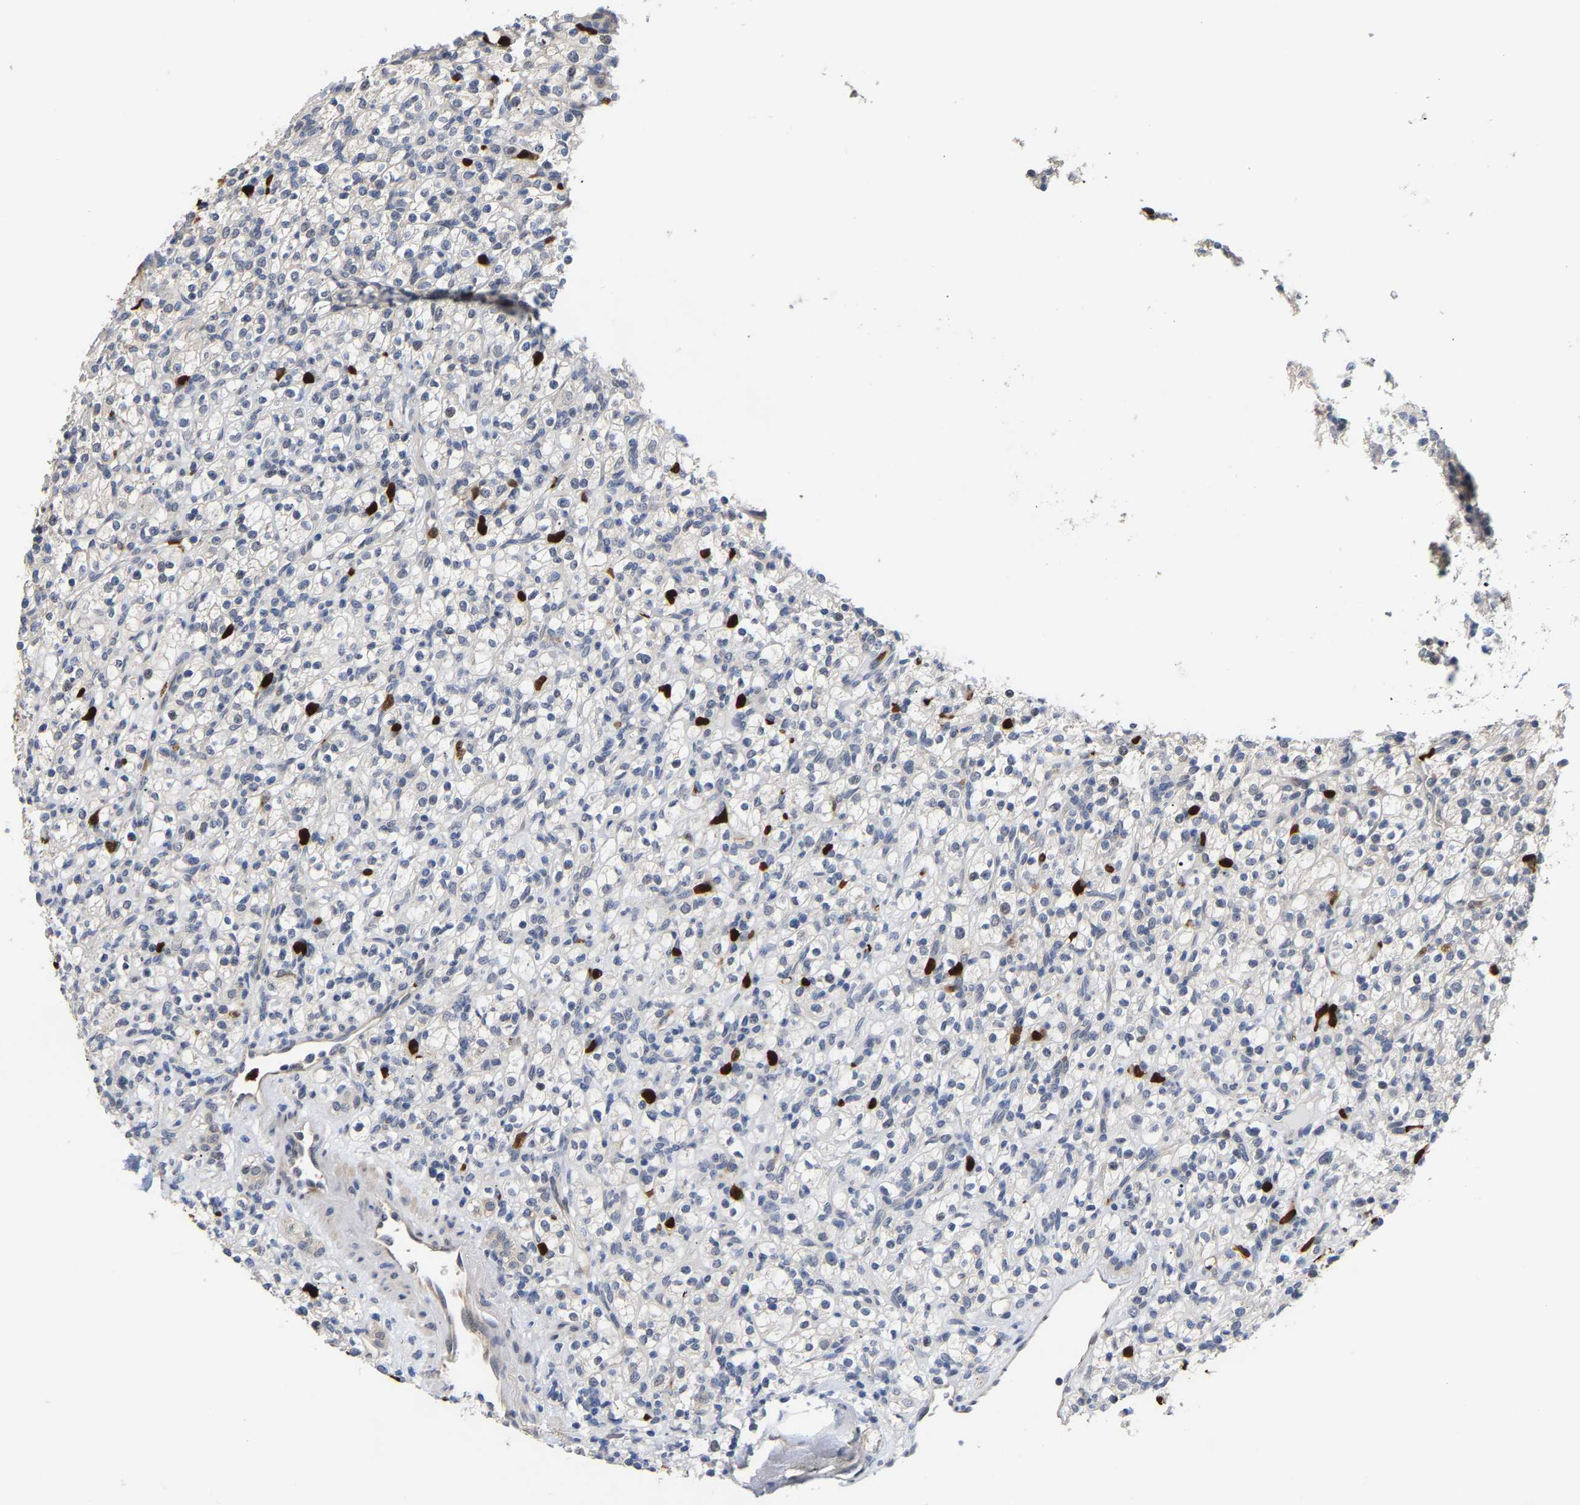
{"staining": {"intensity": "negative", "quantity": "none", "location": "none"}, "tissue": "renal cancer", "cell_type": "Tumor cells", "image_type": "cancer", "snomed": [{"axis": "morphology", "description": "Normal tissue, NOS"}, {"axis": "morphology", "description": "Adenocarcinoma, NOS"}, {"axis": "topography", "description": "Kidney"}], "caption": "Histopathology image shows no protein staining in tumor cells of renal adenocarcinoma tissue.", "gene": "TDRD7", "patient": {"sex": "female", "age": 72}}